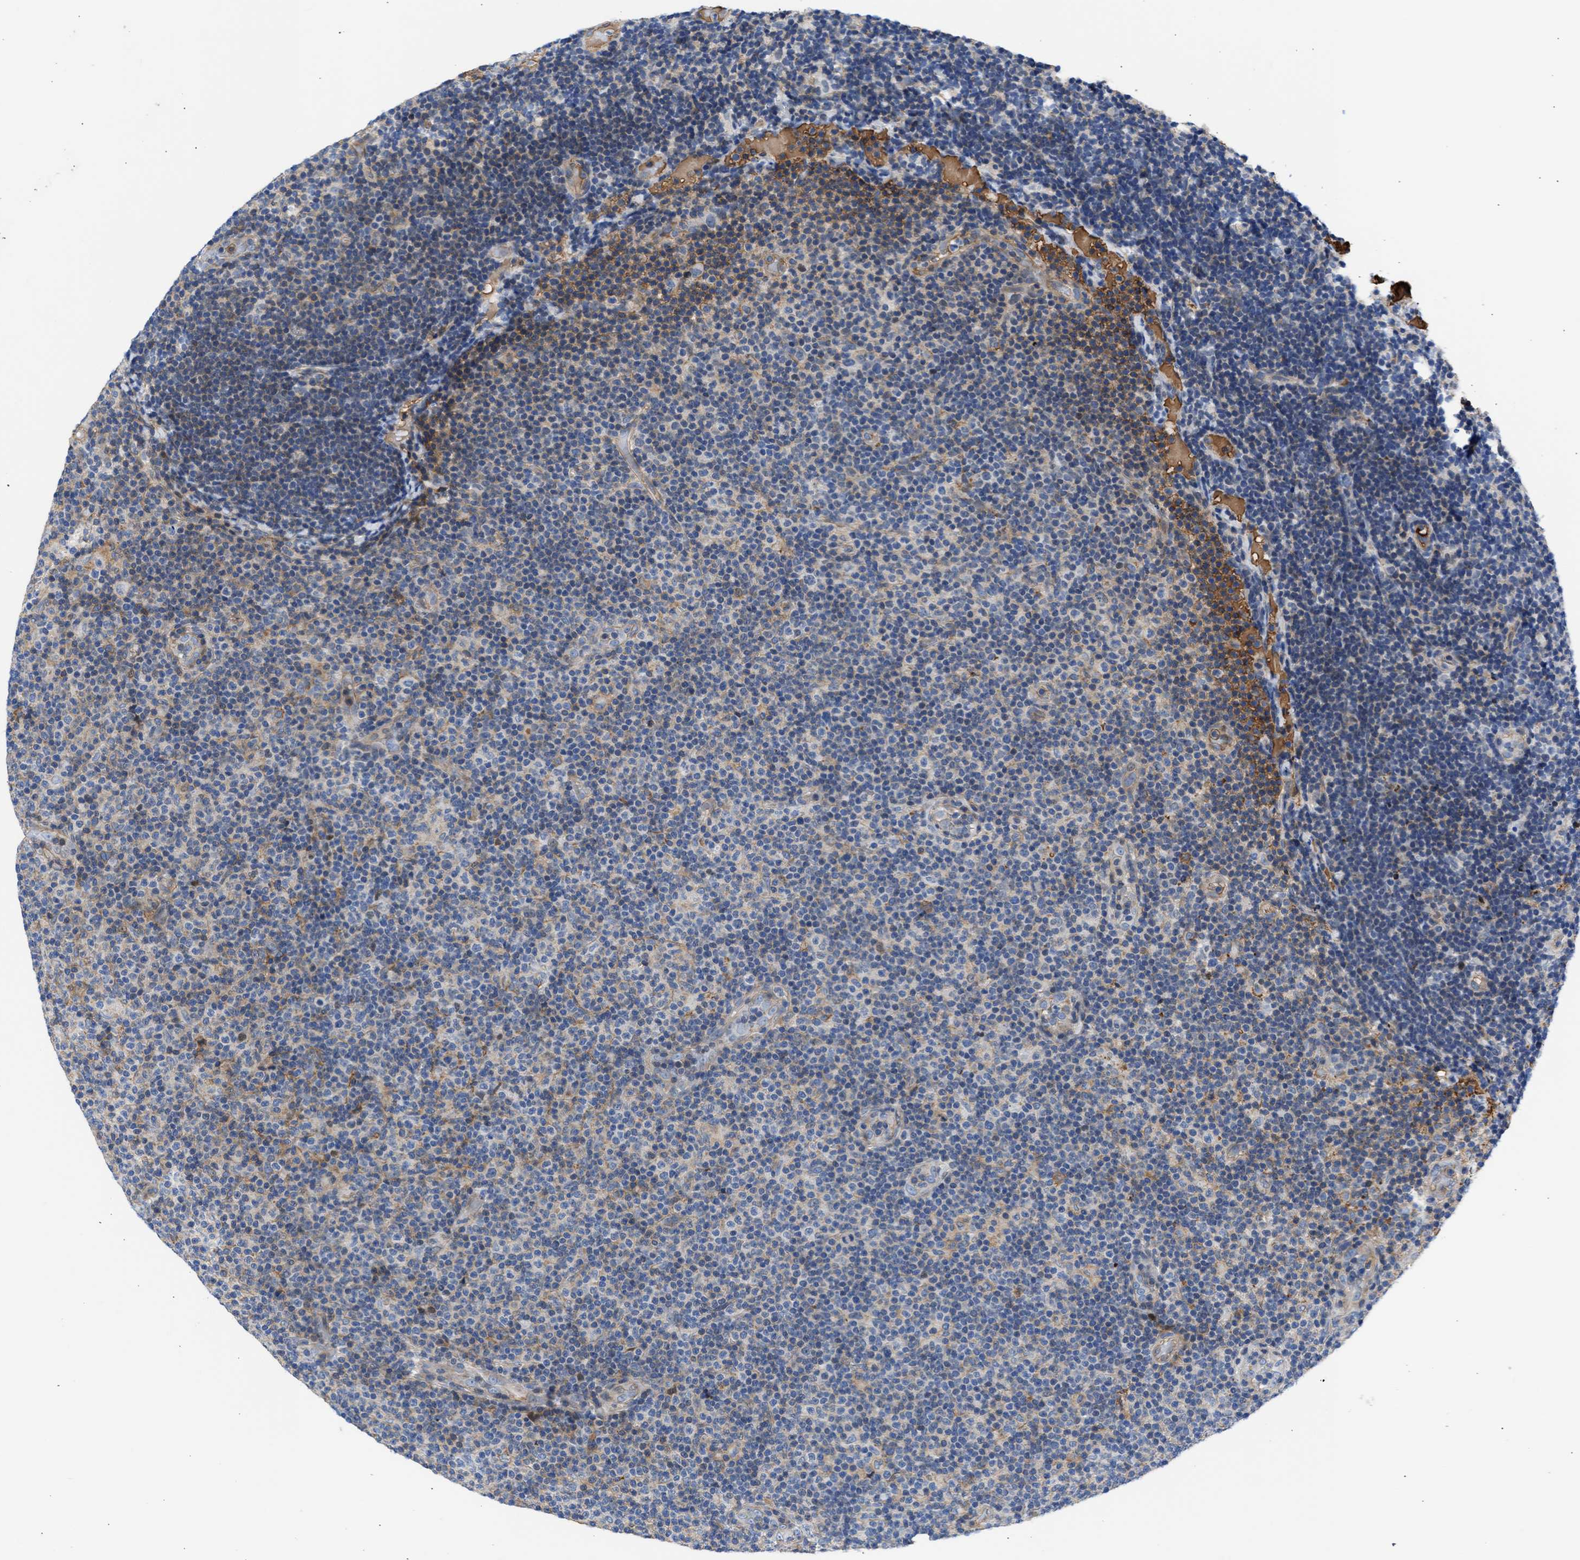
{"staining": {"intensity": "moderate", "quantity": "<25%", "location": "cytoplasmic/membranous"}, "tissue": "lymphoma", "cell_type": "Tumor cells", "image_type": "cancer", "snomed": [{"axis": "morphology", "description": "Malignant lymphoma, non-Hodgkin's type, Low grade"}, {"axis": "topography", "description": "Lymph node"}], "caption": "Immunohistochemical staining of lymphoma displays low levels of moderate cytoplasmic/membranous staining in about <25% of tumor cells.", "gene": "MAS1L", "patient": {"sex": "male", "age": 83}}